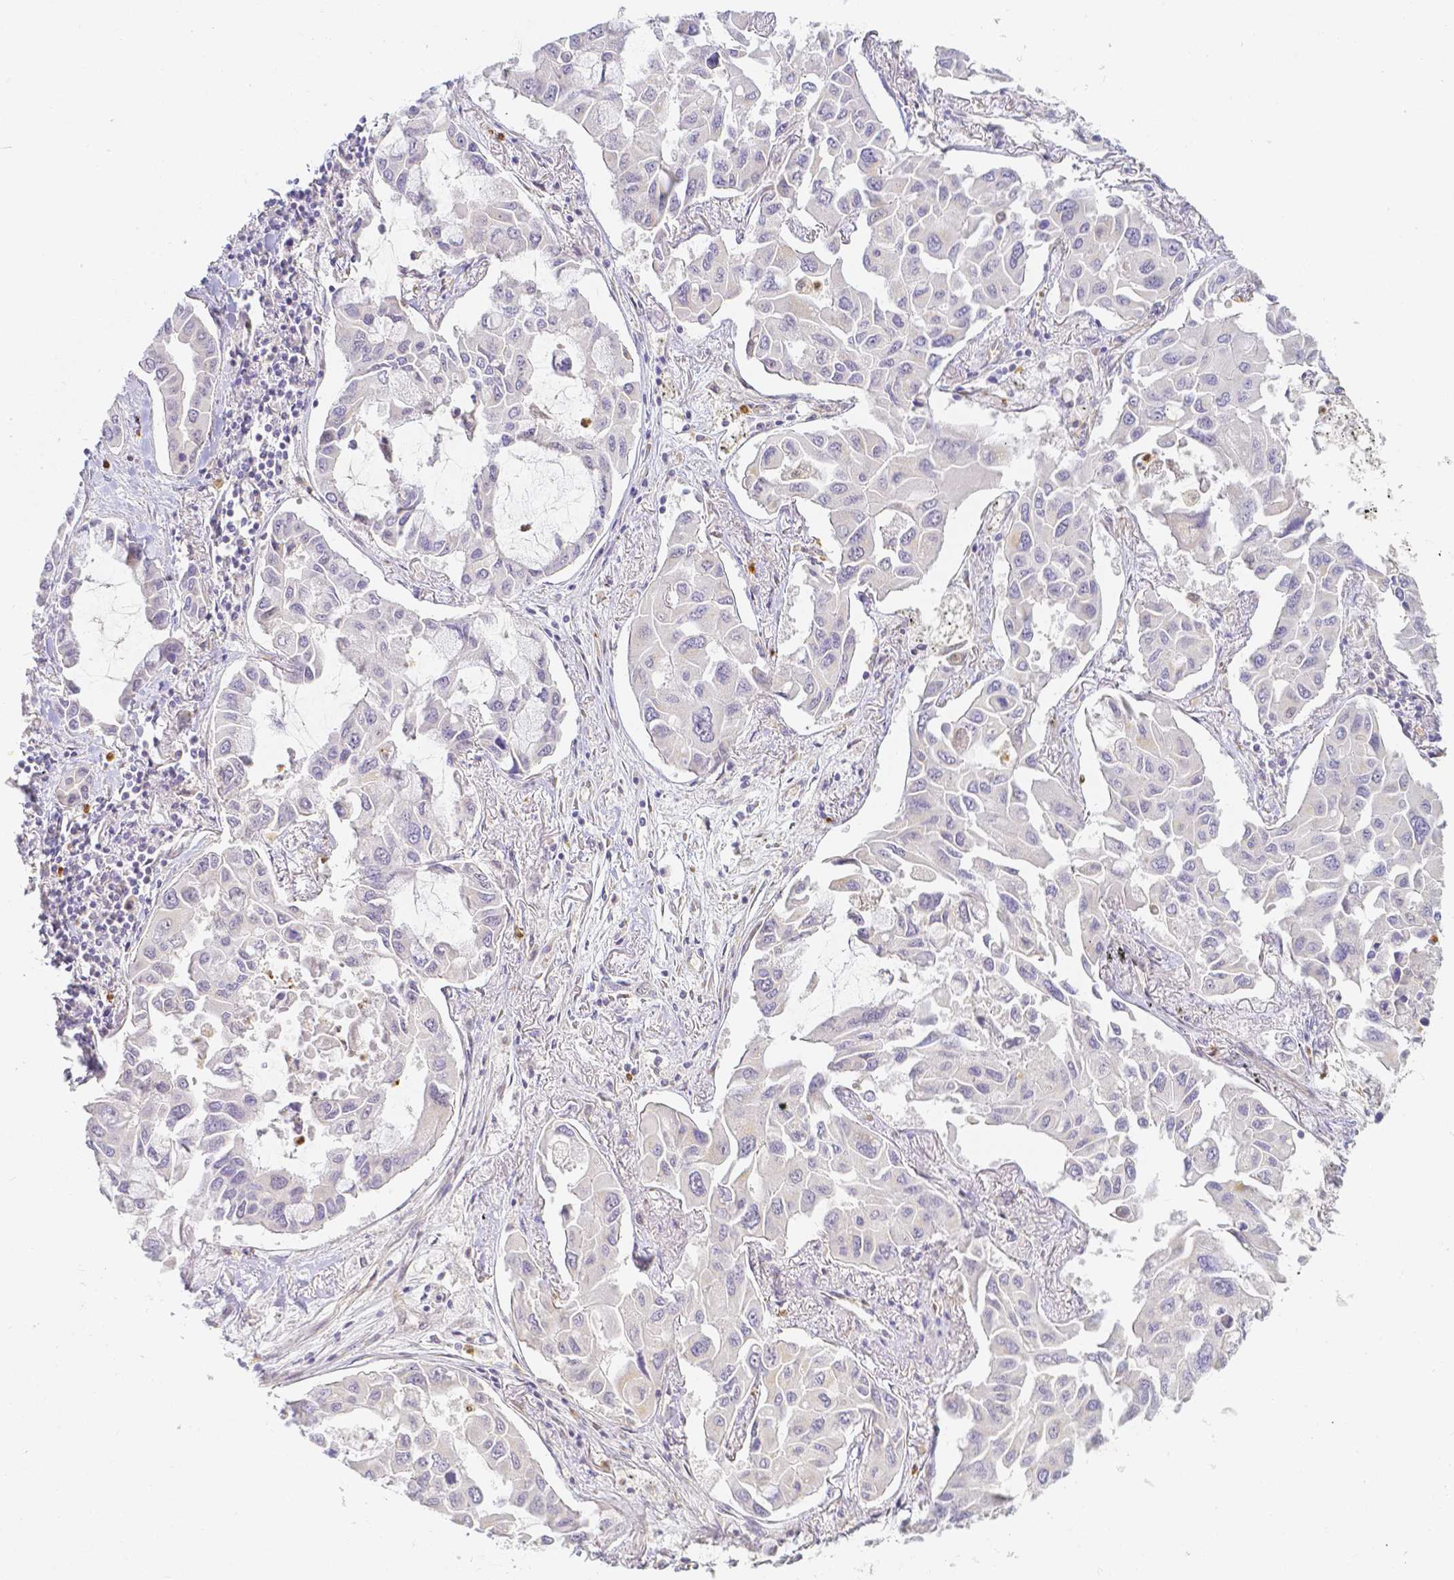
{"staining": {"intensity": "negative", "quantity": "none", "location": "none"}, "tissue": "lung cancer", "cell_type": "Tumor cells", "image_type": "cancer", "snomed": [{"axis": "morphology", "description": "Adenocarcinoma, NOS"}, {"axis": "topography", "description": "Lung"}], "caption": "Immunohistochemical staining of human lung adenocarcinoma shows no significant expression in tumor cells.", "gene": "KCNH1", "patient": {"sex": "male", "age": 64}}